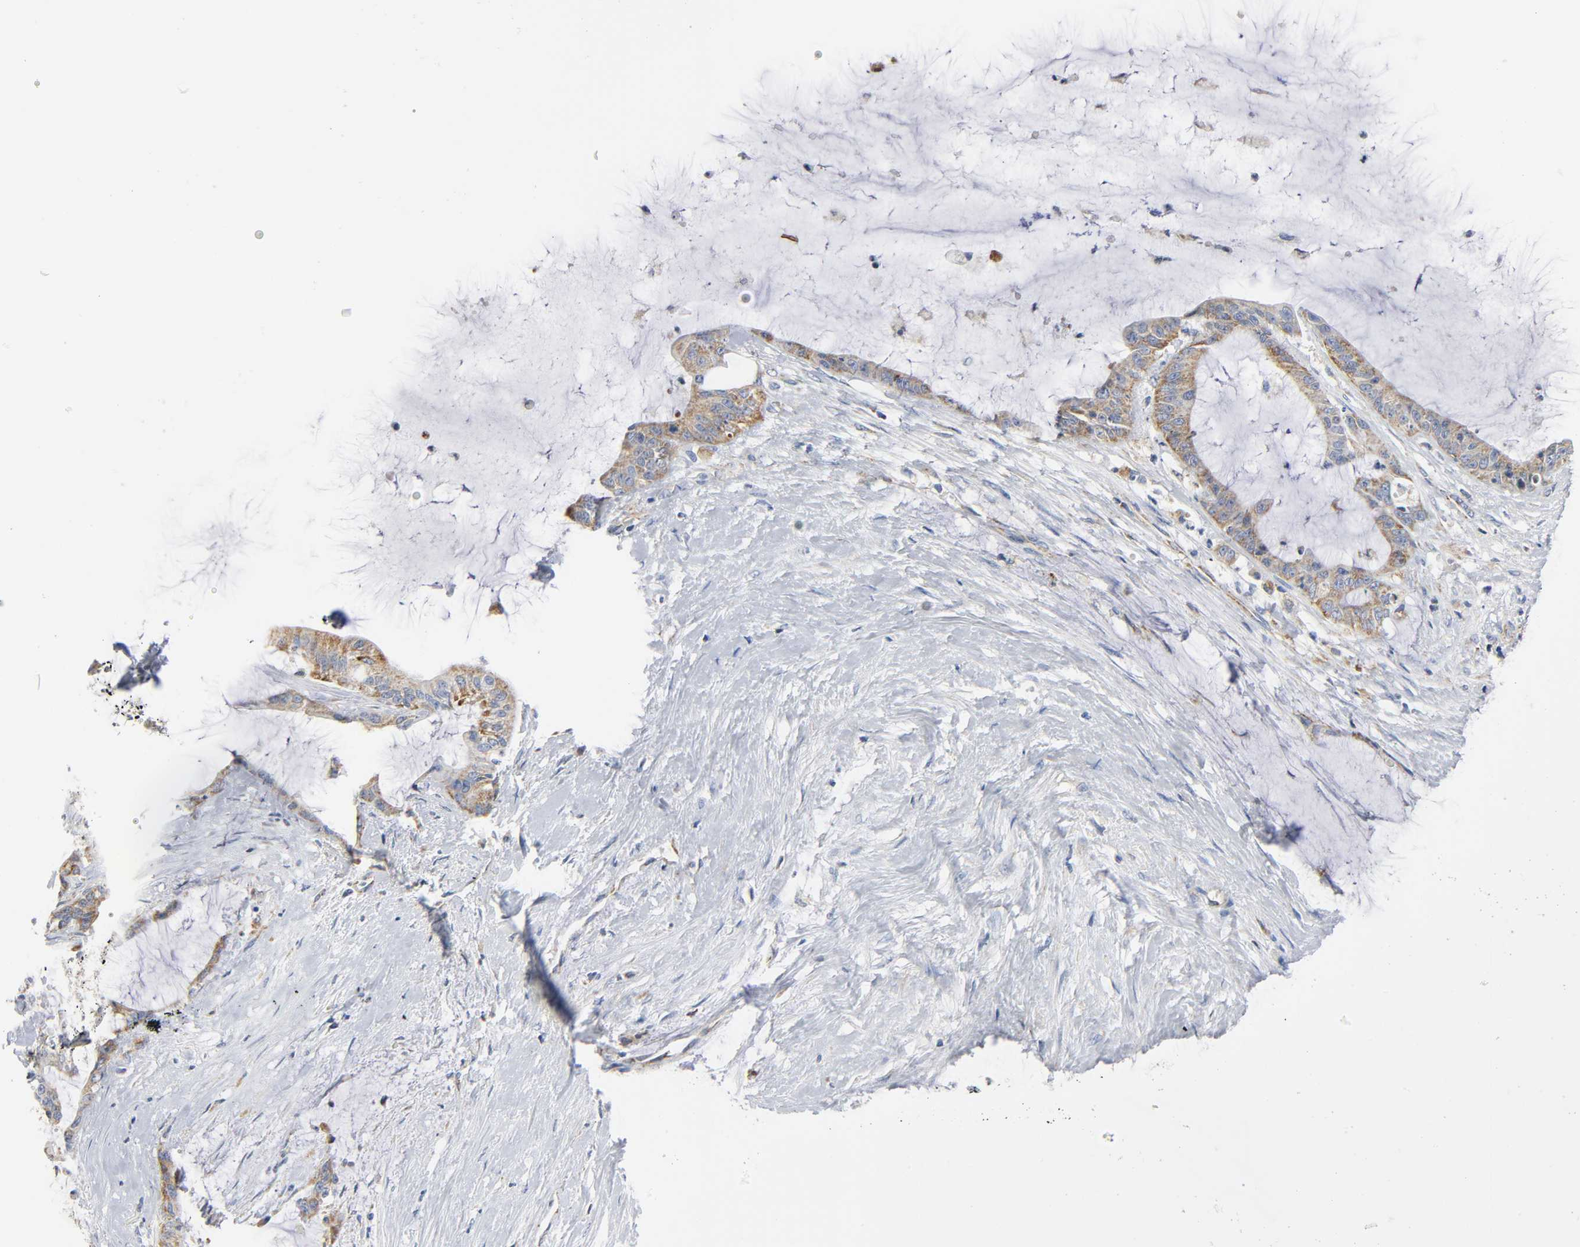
{"staining": {"intensity": "strong", "quantity": ">75%", "location": "cytoplasmic/membranous"}, "tissue": "liver cancer", "cell_type": "Tumor cells", "image_type": "cancer", "snomed": [{"axis": "morphology", "description": "Cholangiocarcinoma"}, {"axis": "topography", "description": "Liver"}], "caption": "Brown immunohistochemical staining in human cholangiocarcinoma (liver) displays strong cytoplasmic/membranous expression in approximately >75% of tumor cells.", "gene": "BAK1", "patient": {"sex": "female", "age": 73}}